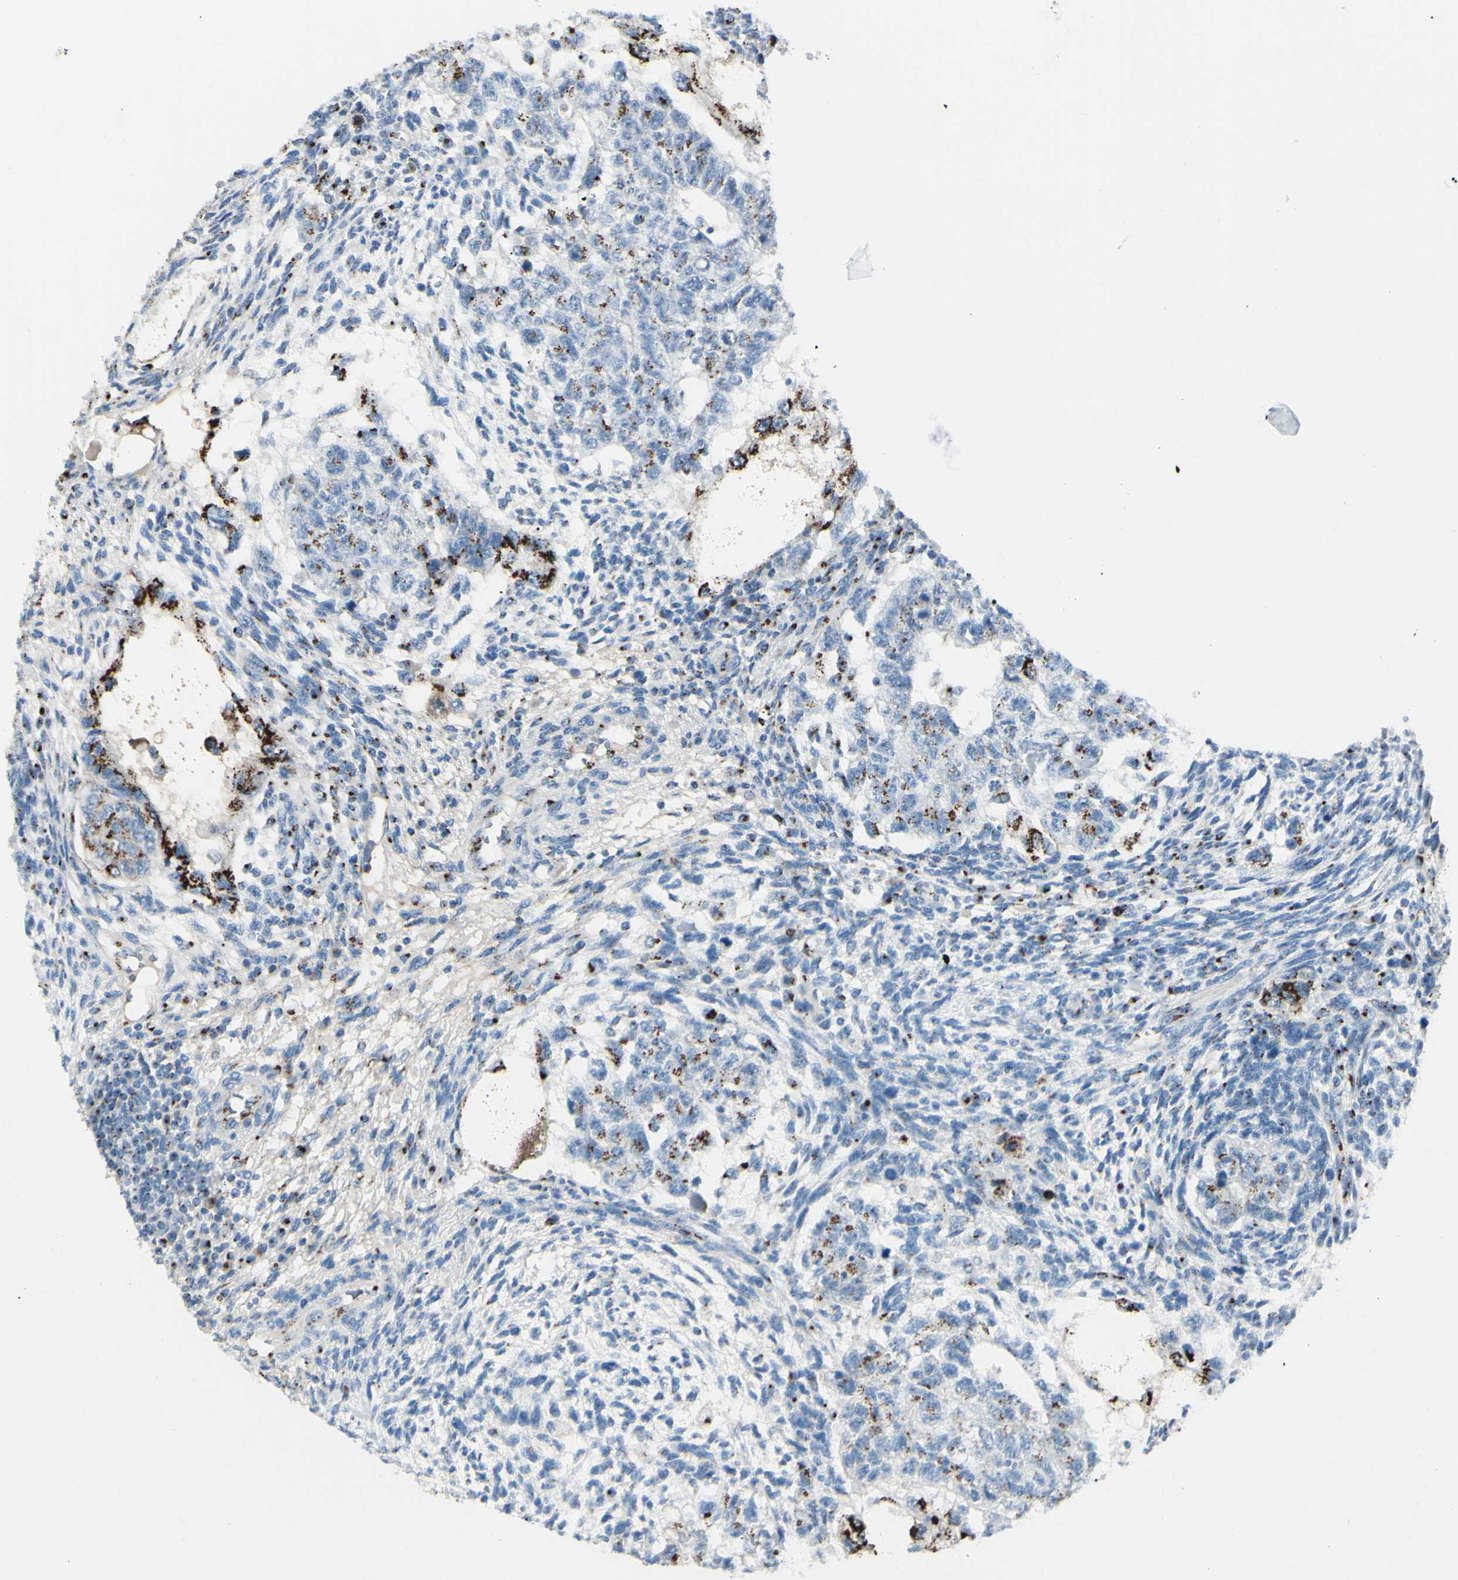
{"staining": {"intensity": "strong", "quantity": "25%-75%", "location": "cytoplasmic/membranous"}, "tissue": "testis cancer", "cell_type": "Tumor cells", "image_type": "cancer", "snomed": [{"axis": "morphology", "description": "Normal tissue, NOS"}, {"axis": "morphology", "description": "Carcinoma, Embryonal, NOS"}, {"axis": "topography", "description": "Testis"}], "caption": "Testis cancer (embryonal carcinoma) stained with immunohistochemistry demonstrates strong cytoplasmic/membranous expression in approximately 25%-75% of tumor cells.", "gene": "B4GALT1", "patient": {"sex": "male", "age": 36}}